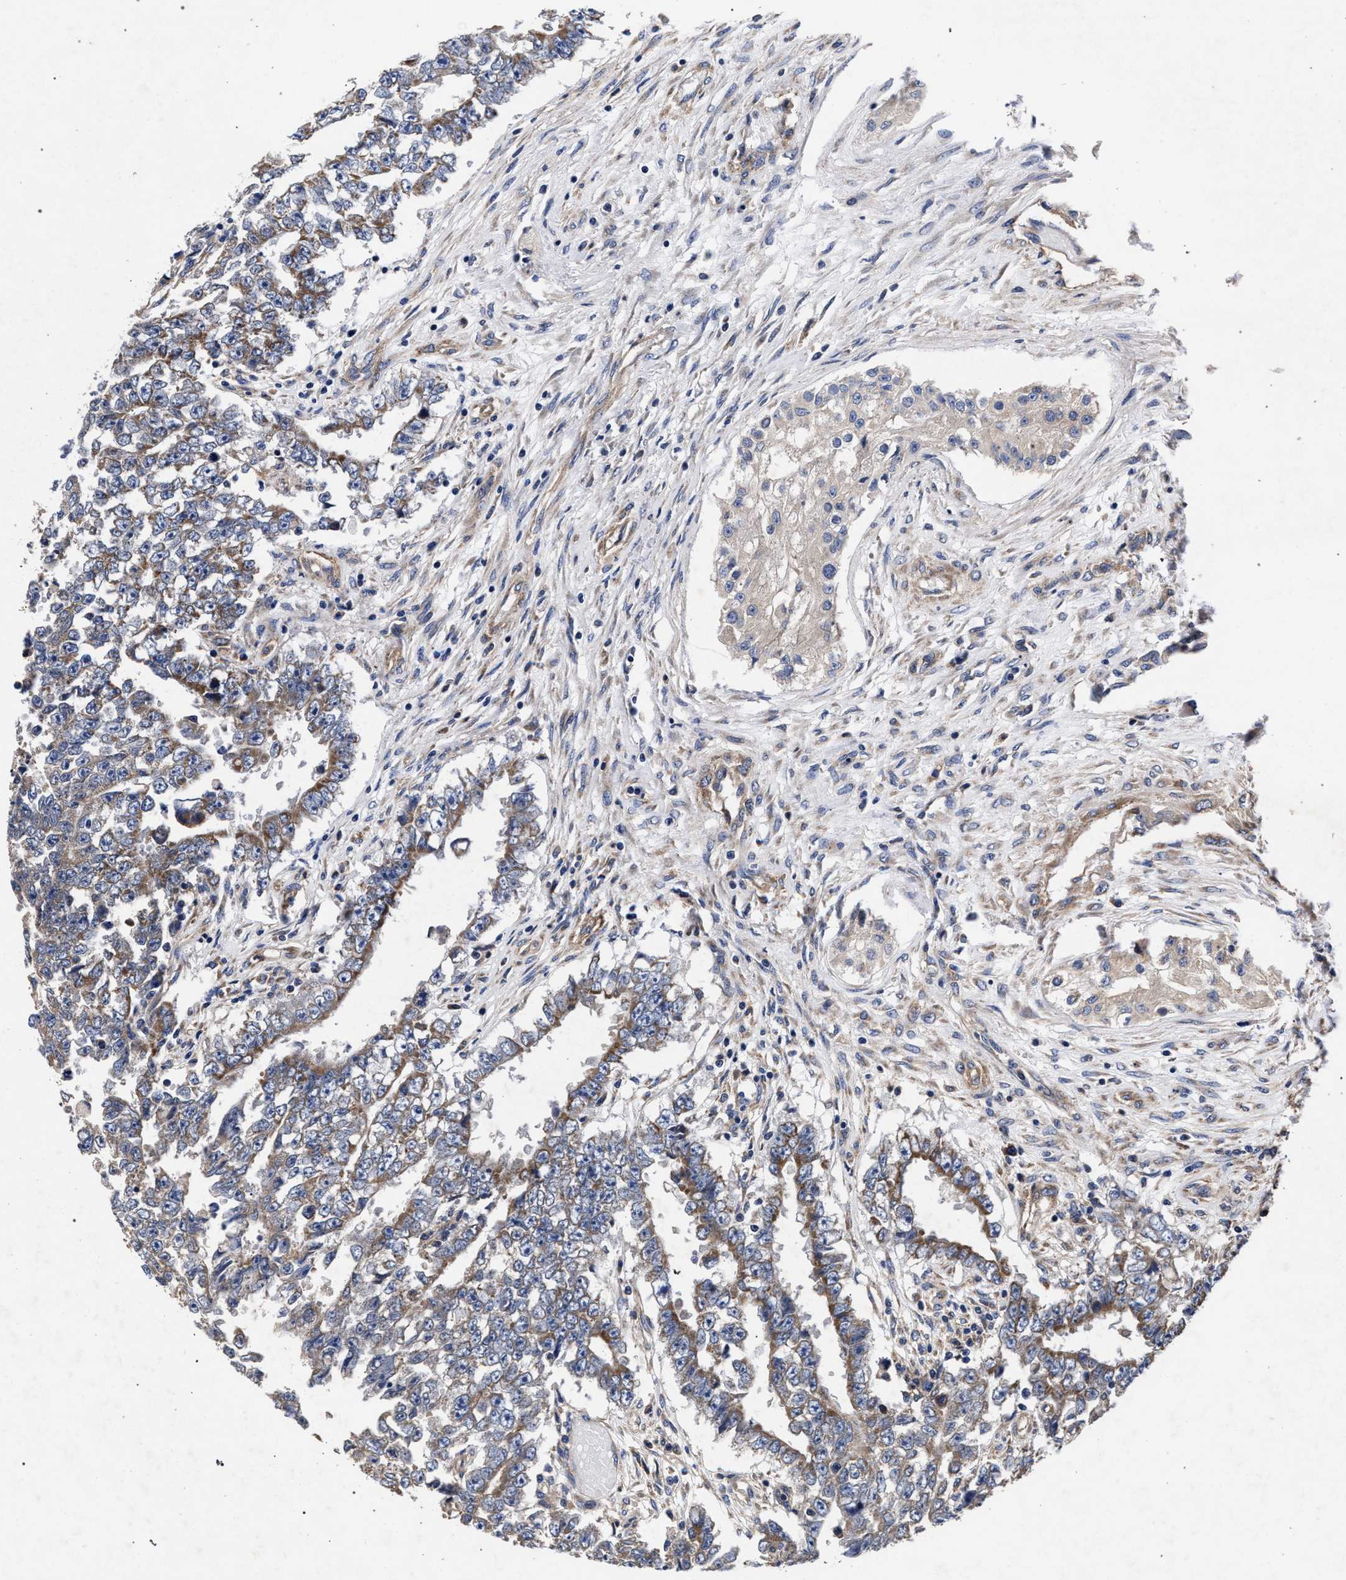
{"staining": {"intensity": "moderate", "quantity": ">75%", "location": "cytoplasmic/membranous"}, "tissue": "testis cancer", "cell_type": "Tumor cells", "image_type": "cancer", "snomed": [{"axis": "morphology", "description": "Carcinoma, Embryonal, NOS"}, {"axis": "topography", "description": "Testis"}], "caption": "Testis embryonal carcinoma tissue reveals moderate cytoplasmic/membranous positivity in about >75% of tumor cells, visualized by immunohistochemistry.", "gene": "CFAP95", "patient": {"sex": "male", "age": 25}}